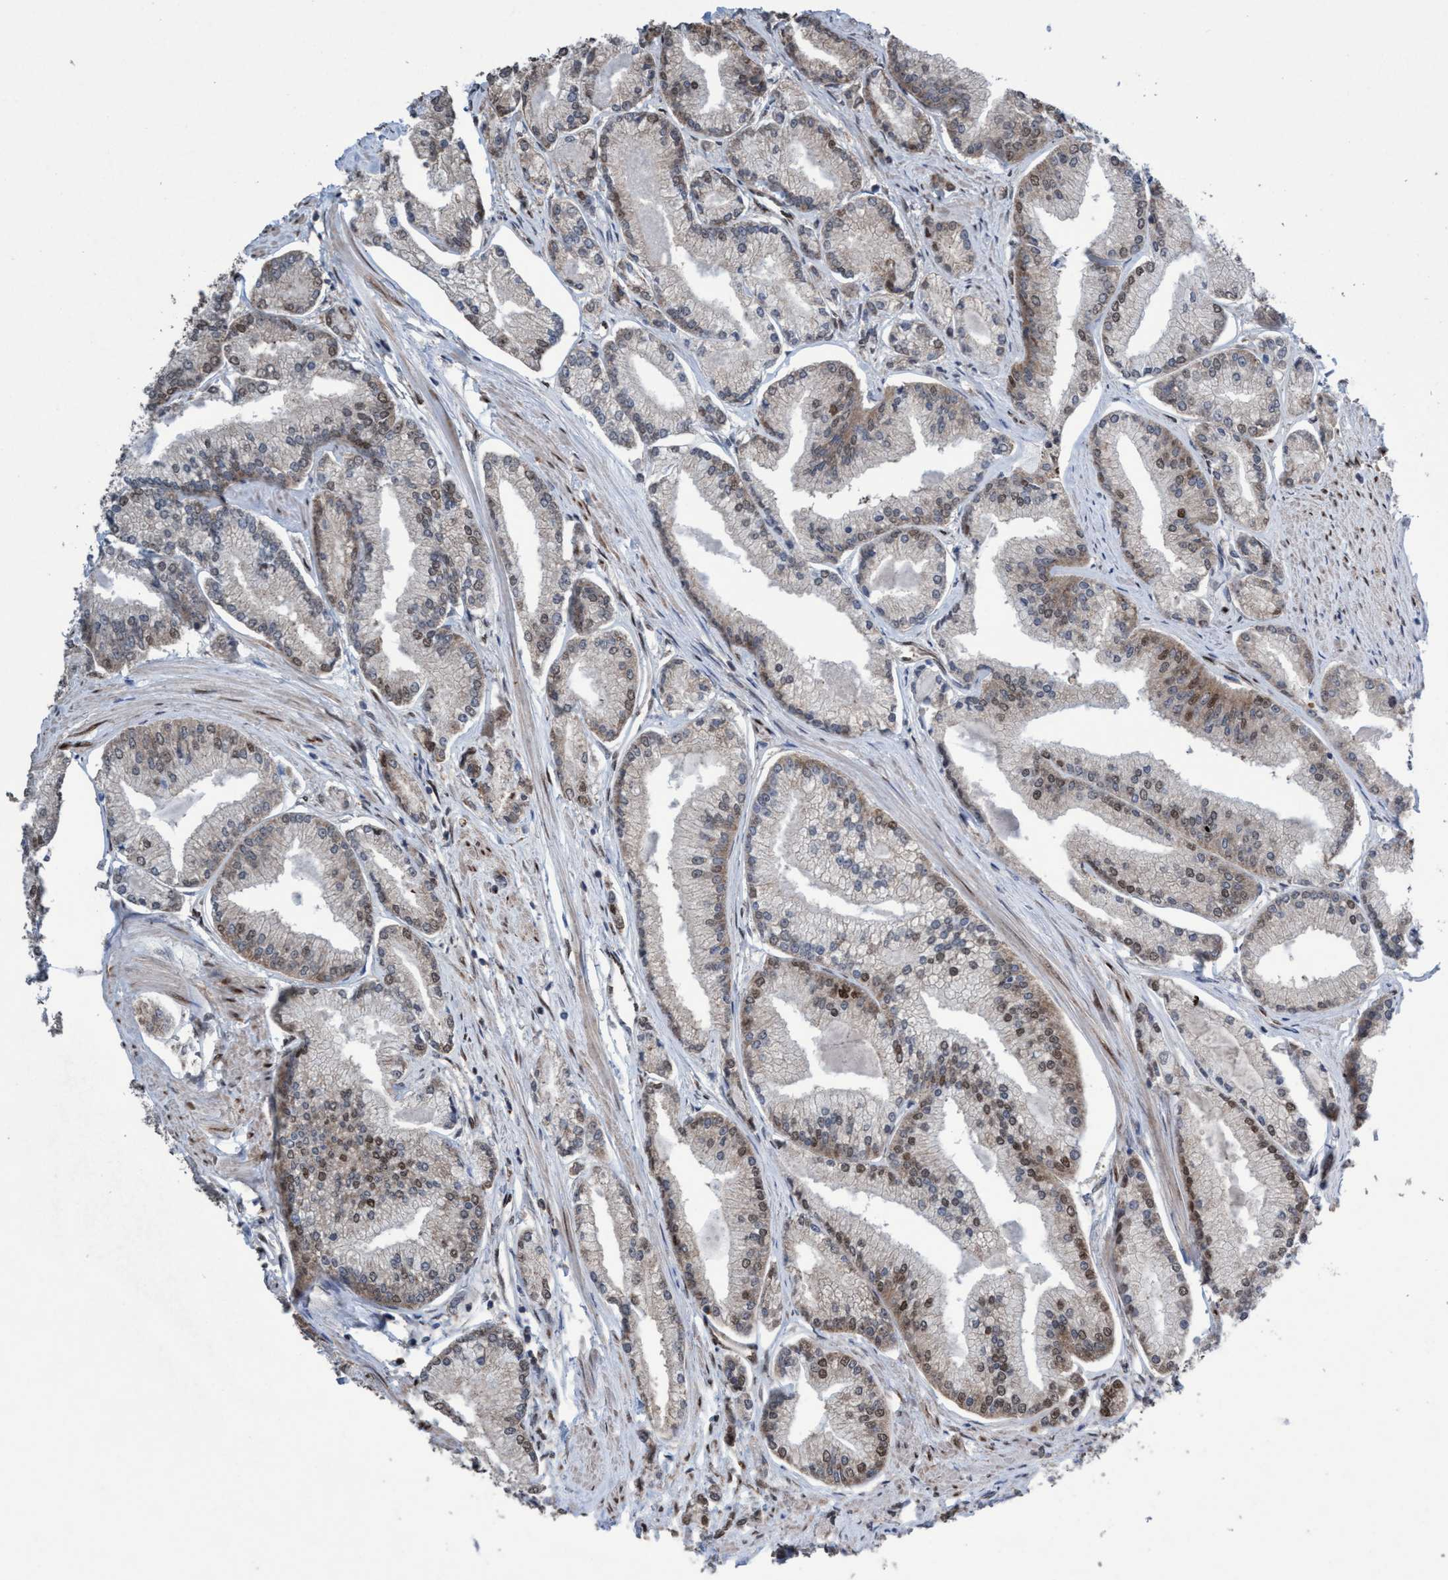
{"staining": {"intensity": "moderate", "quantity": ">75%", "location": "cytoplasmic/membranous,nuclear"}, "tissue": "prostate cancer", "cell_type": "Tumor cells", "image_type": "cancer", "snomed": [{"axis": "morphology", "description": "Adenocarcinoma, Low grade"}, {"axis": "topography", "description": "Prostate"}], "caption": "The histopathology image displays a brown stain indicating the presence of a protein in the cytoplasmic/membranous and nuclear of tumor cells in prostate cancer (adenocarcinoma (low-grade)). (DAB IHC with brightfield microscopy, high magnification).", "gene": "METAP2", "patient": {"sex": "male", "age": 52}}